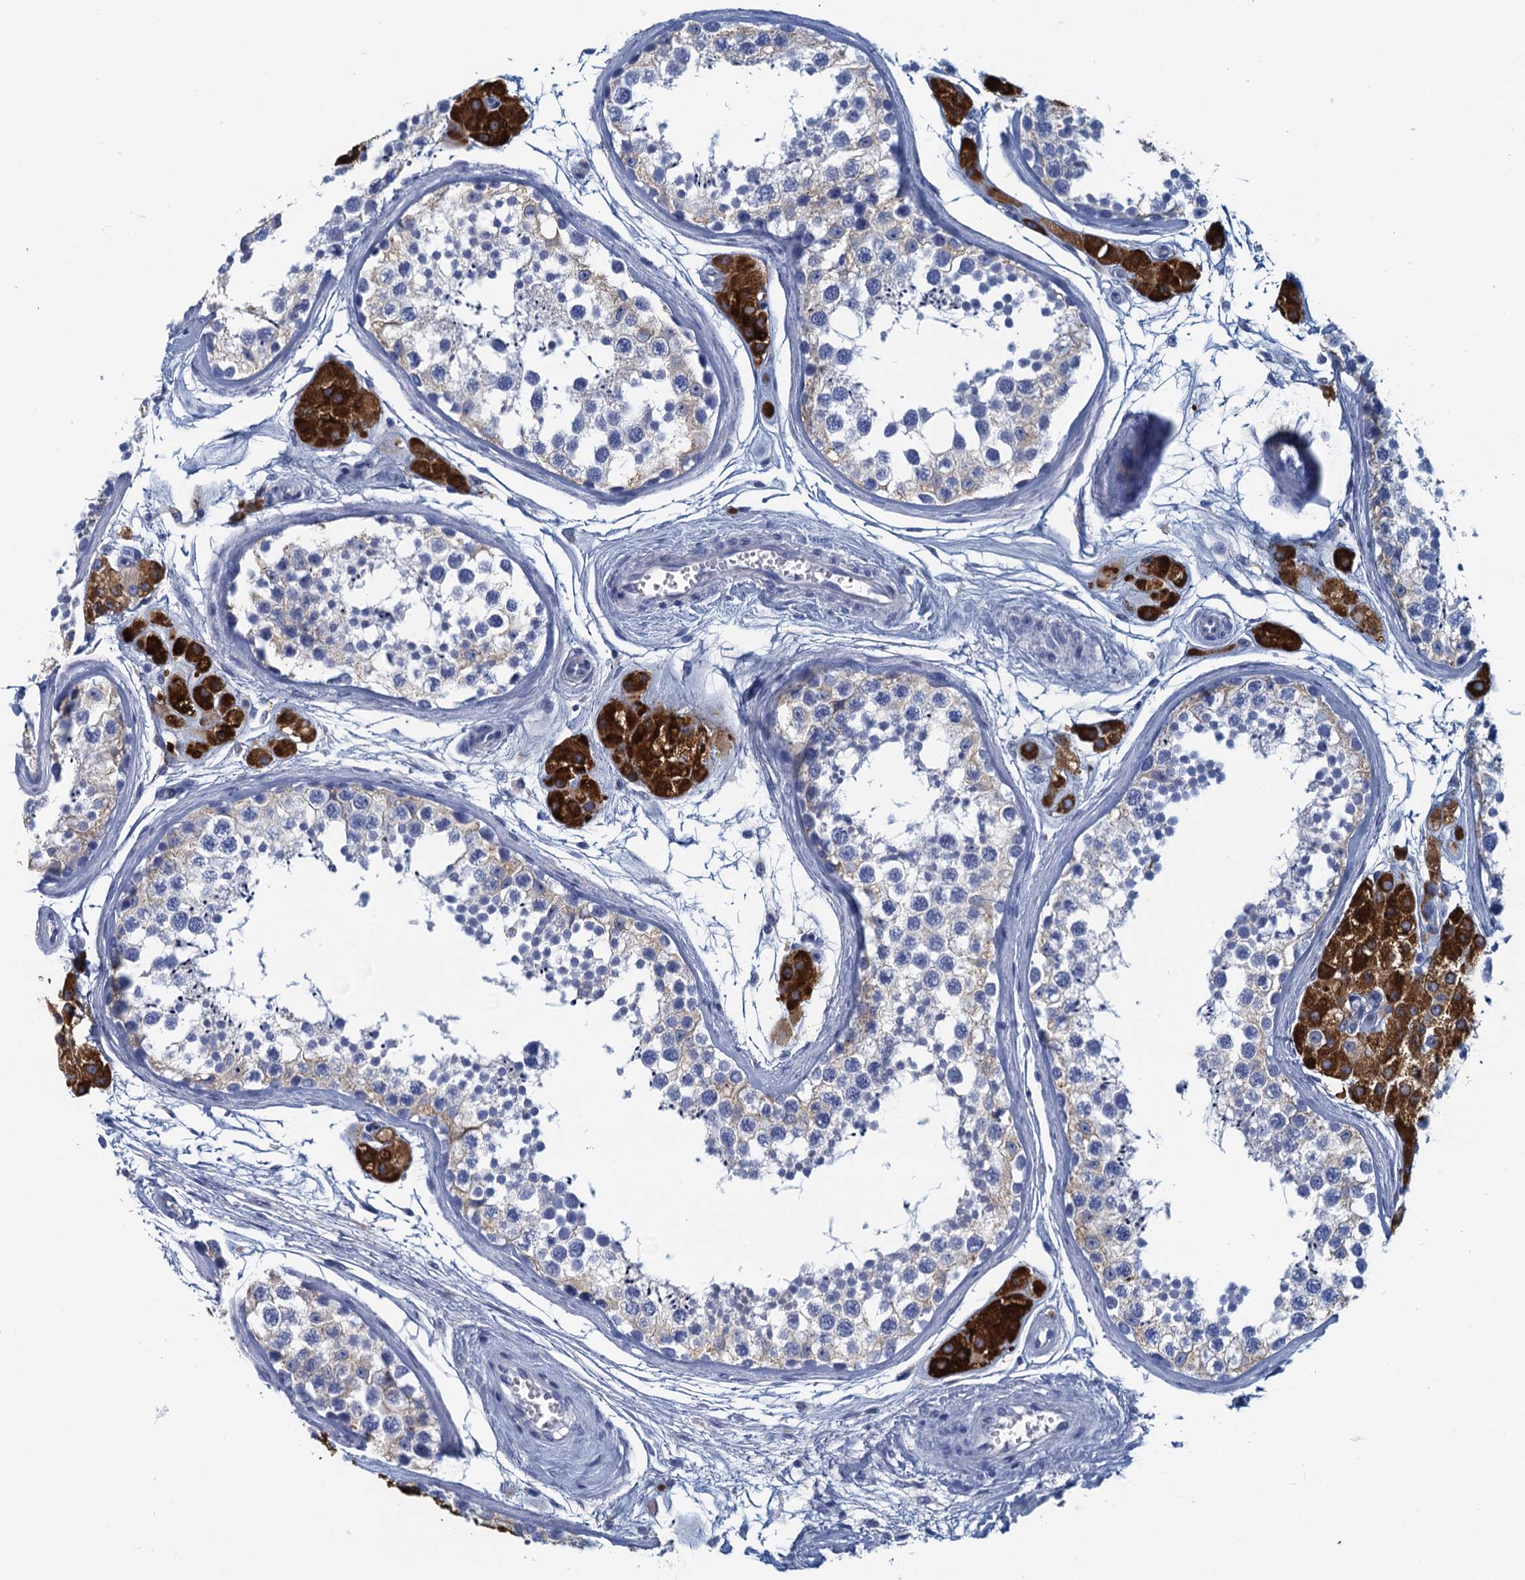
{"staining": {"intensity": "weak", "quantity": "<25%", "location": "cytoplasmic/membranous"}, "tissue": "testis", "cell_type": "Cells in seminiferous ducts", "image_type": "normal", "snomed": [{"axis": "morphology", "description": "Normal tissue, NOS"}, {"axis": "topography", "description": "Testis"}], "caption": "Immunohistochemistry (IHC) of benign testis exhibits no staining in cells in seminiferous ducts.", "gene": "CYP51A1", "patient": {"sex": "male", "age": 56}}